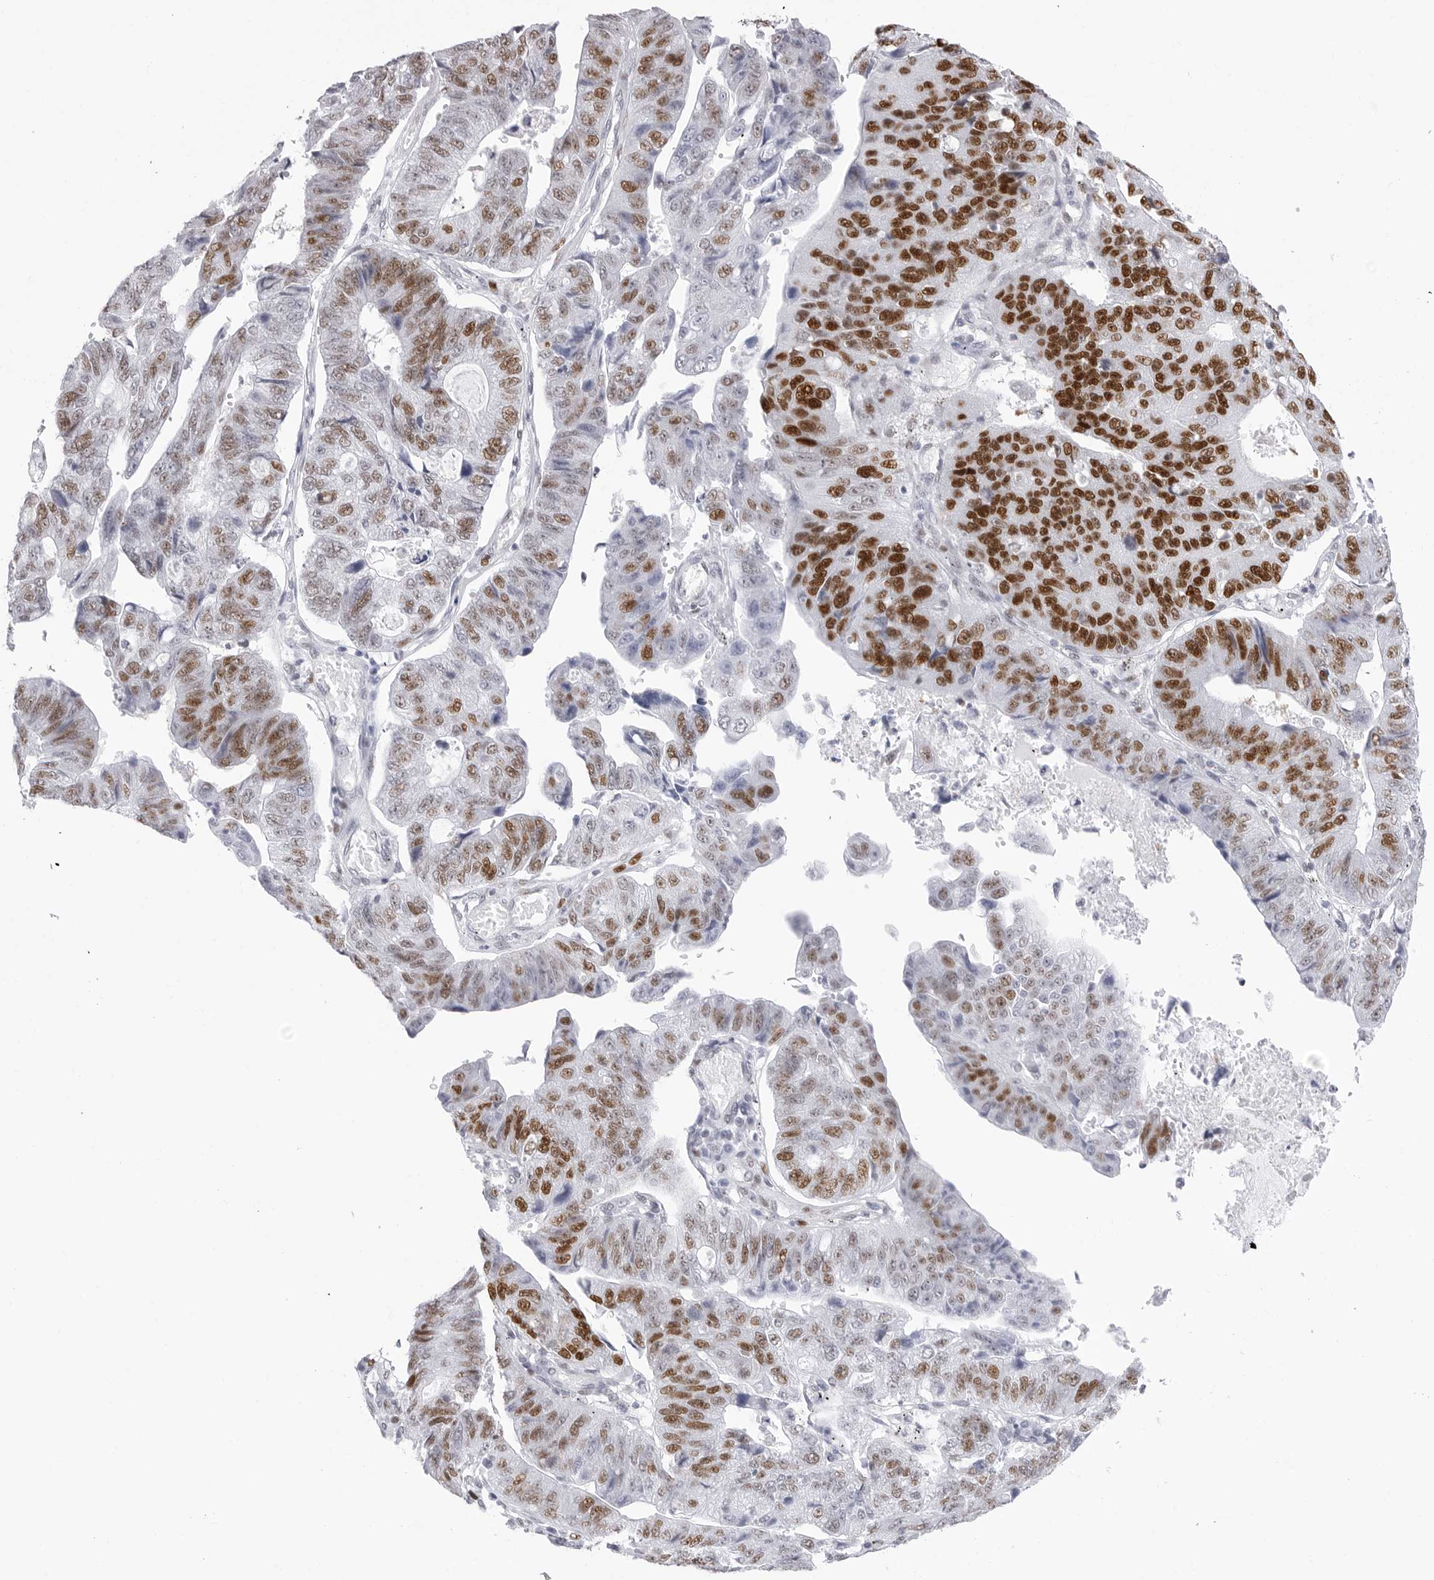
{"staining": {"intensity": "strong", "quantity": "25%-75%", "location": "nuclear"}, "tissue": "stomach cancer", "cell_type": "Tumor cells", "image_type": "cancer", "snomed": [{"axis": "morphology", "description": "Adenocarcinoma, NOS"}, {"axis": "topography", "description": "Stomach"}], "caption": "Immunohistochemical staining of human stomach cancer reveals high levels of strong nuclear protein positivity in approximately 25%-75% of tumor cells.", "gene": "NASP", "patient": {"sex": "male", "age": 59}}